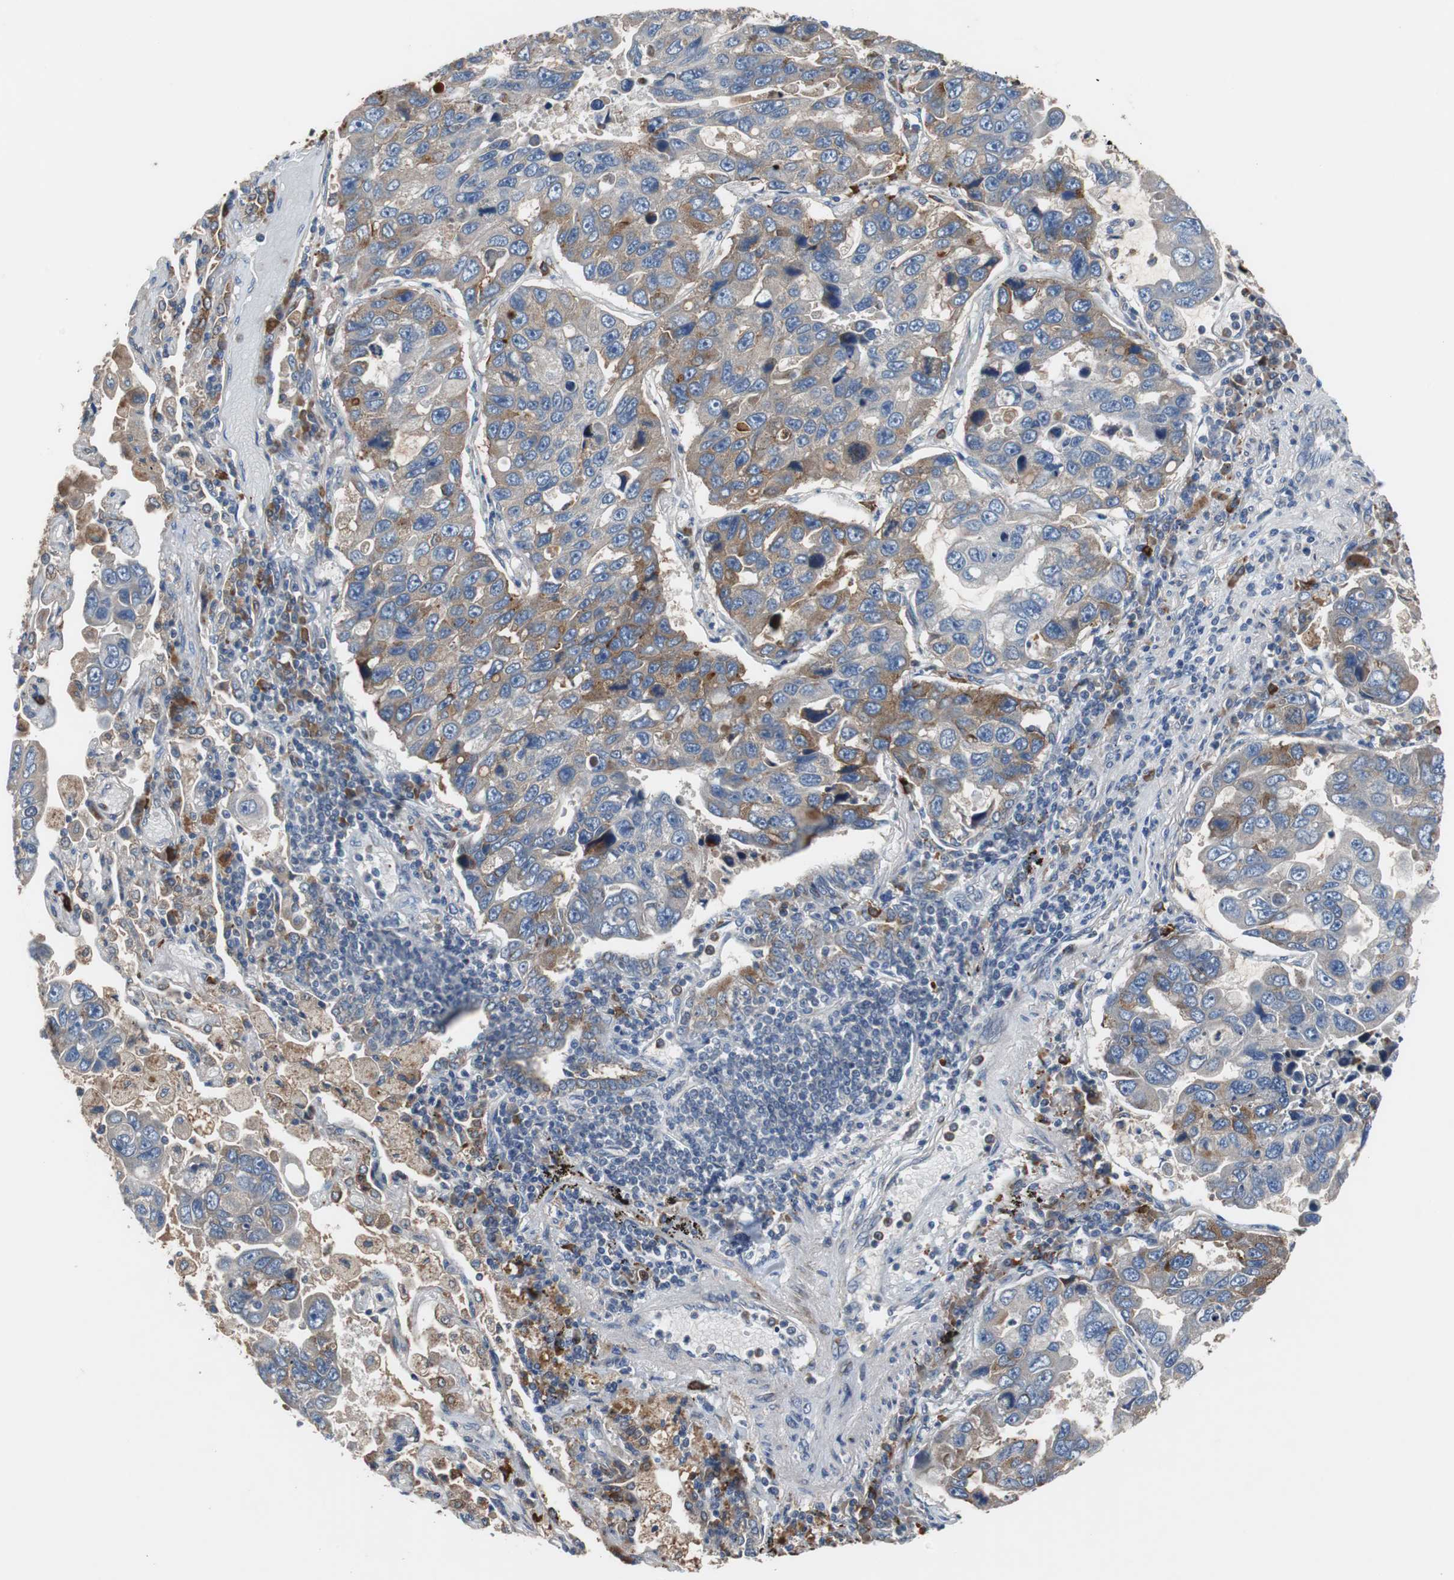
{"staining": {"intensity": "moderate", "quantity": "25%-75%", "location": "cytoplasmic/membranous"}, "tissue": "lung cancer", "cell_type": "Tumor cells", "image_type": "cancer", "snomed": [{"axis": "morphology", "description": "Adenocarcinoma, NOS"}, {"axis": "topography", "description": "Lung"}], "caption": "About 25%-75% of tumor cells in lung cancer (adenocarcinoma) display moderate cytoplasmic/membranous protein expression as visualized by brown immunohistochemical staining.", "gene": "SORT1", "patient": {"sex": "male", "age": 64}}